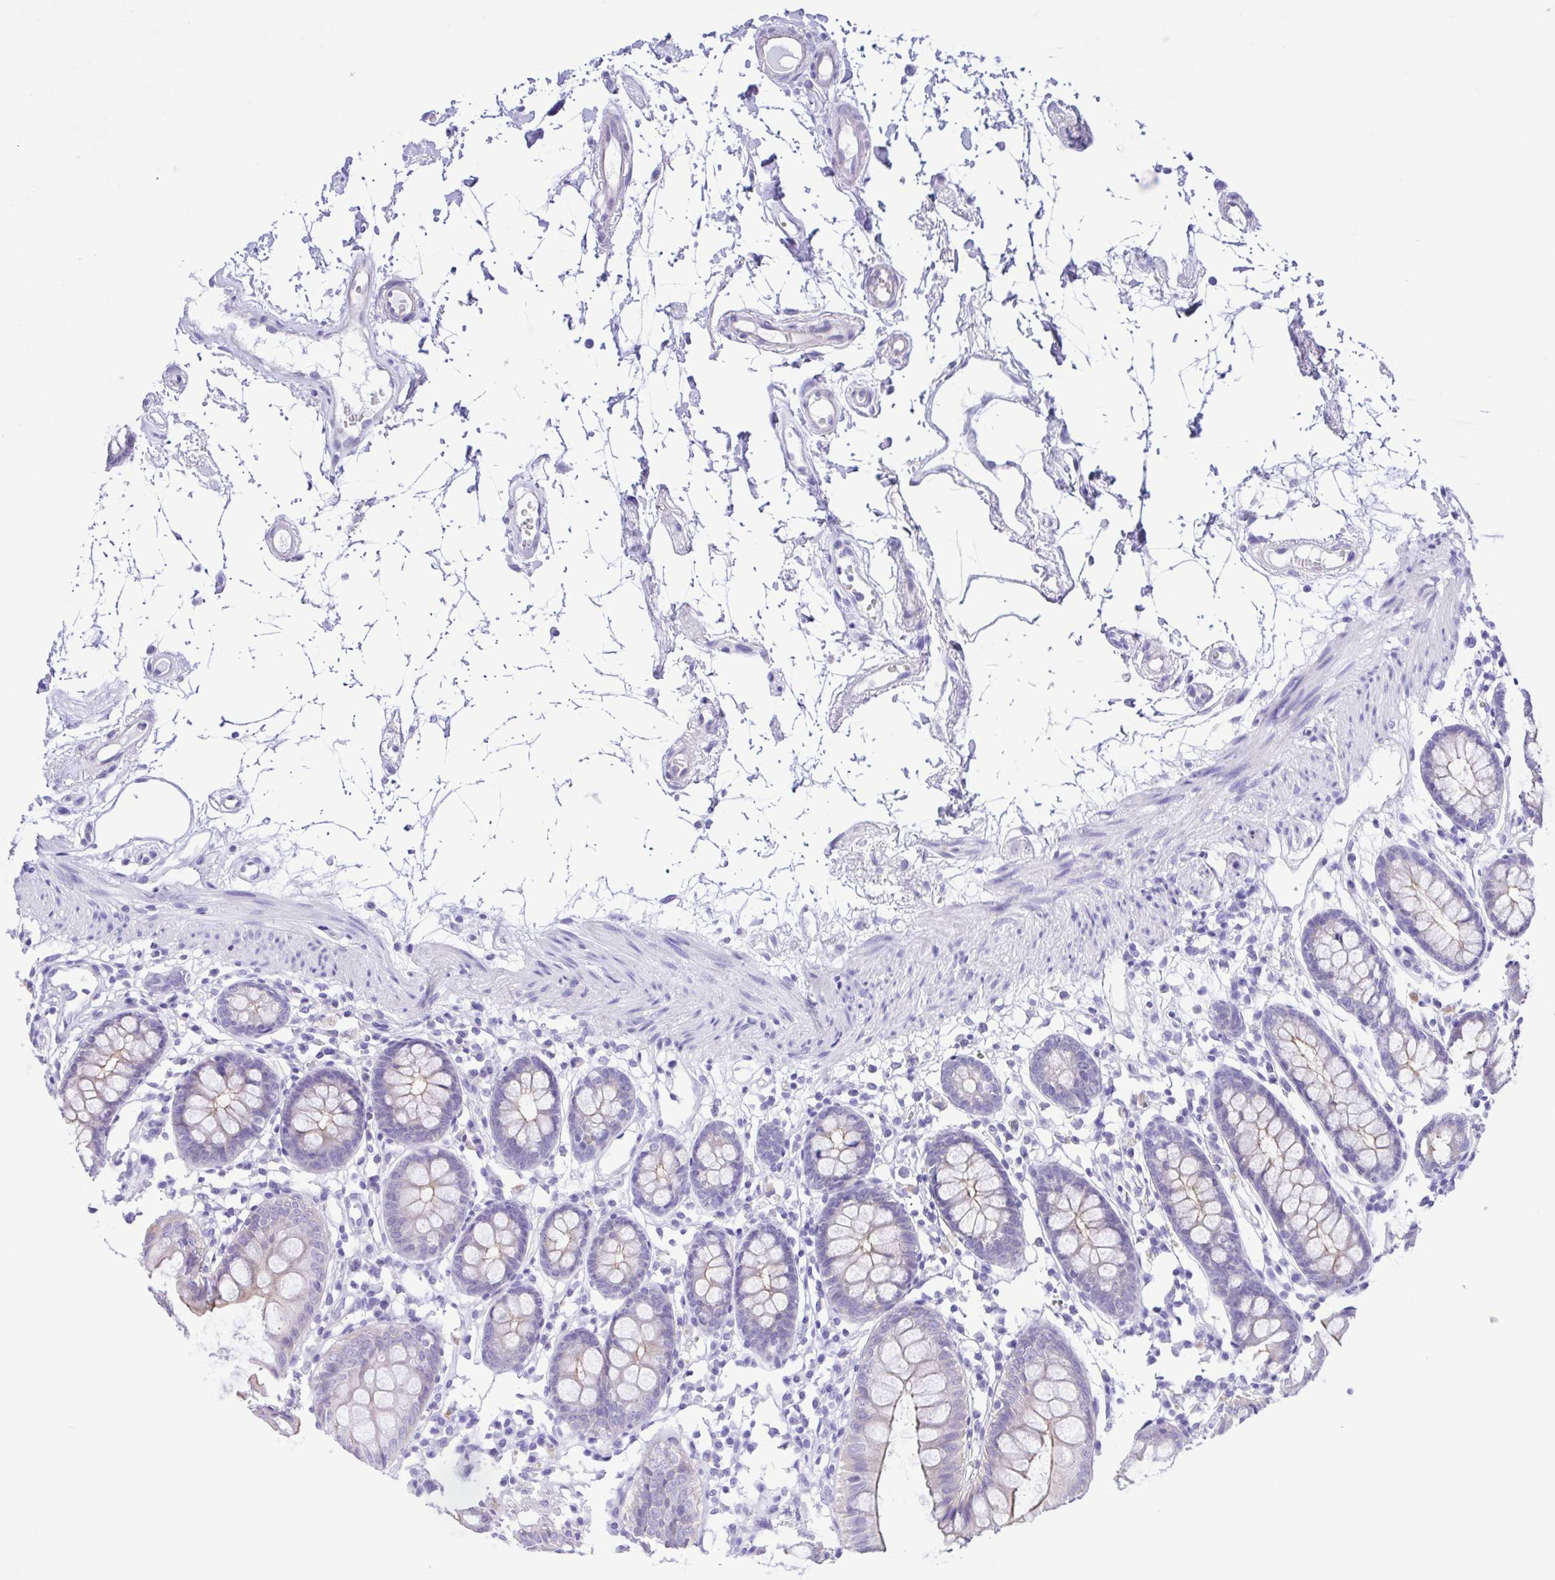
{"staining": {"intensity": "negative", "quantity": "none", "location": "none"}, "tissue": "colon", "cell_type": "Endothelial cells", "image_type": "normal", "snomed": [{"axis": "morphology", "description": "Normal tissue, NOS"}, {"axis": "topography", "description": "Colon"}], "caption": "DAB (3,3'-diaminobenzidine) immunohistochemical staining of benign colon demonstrates no significant staining in endothelial cells.", "gene": "CYP11A1", "patient": {"sex": "female", "age": 84}}